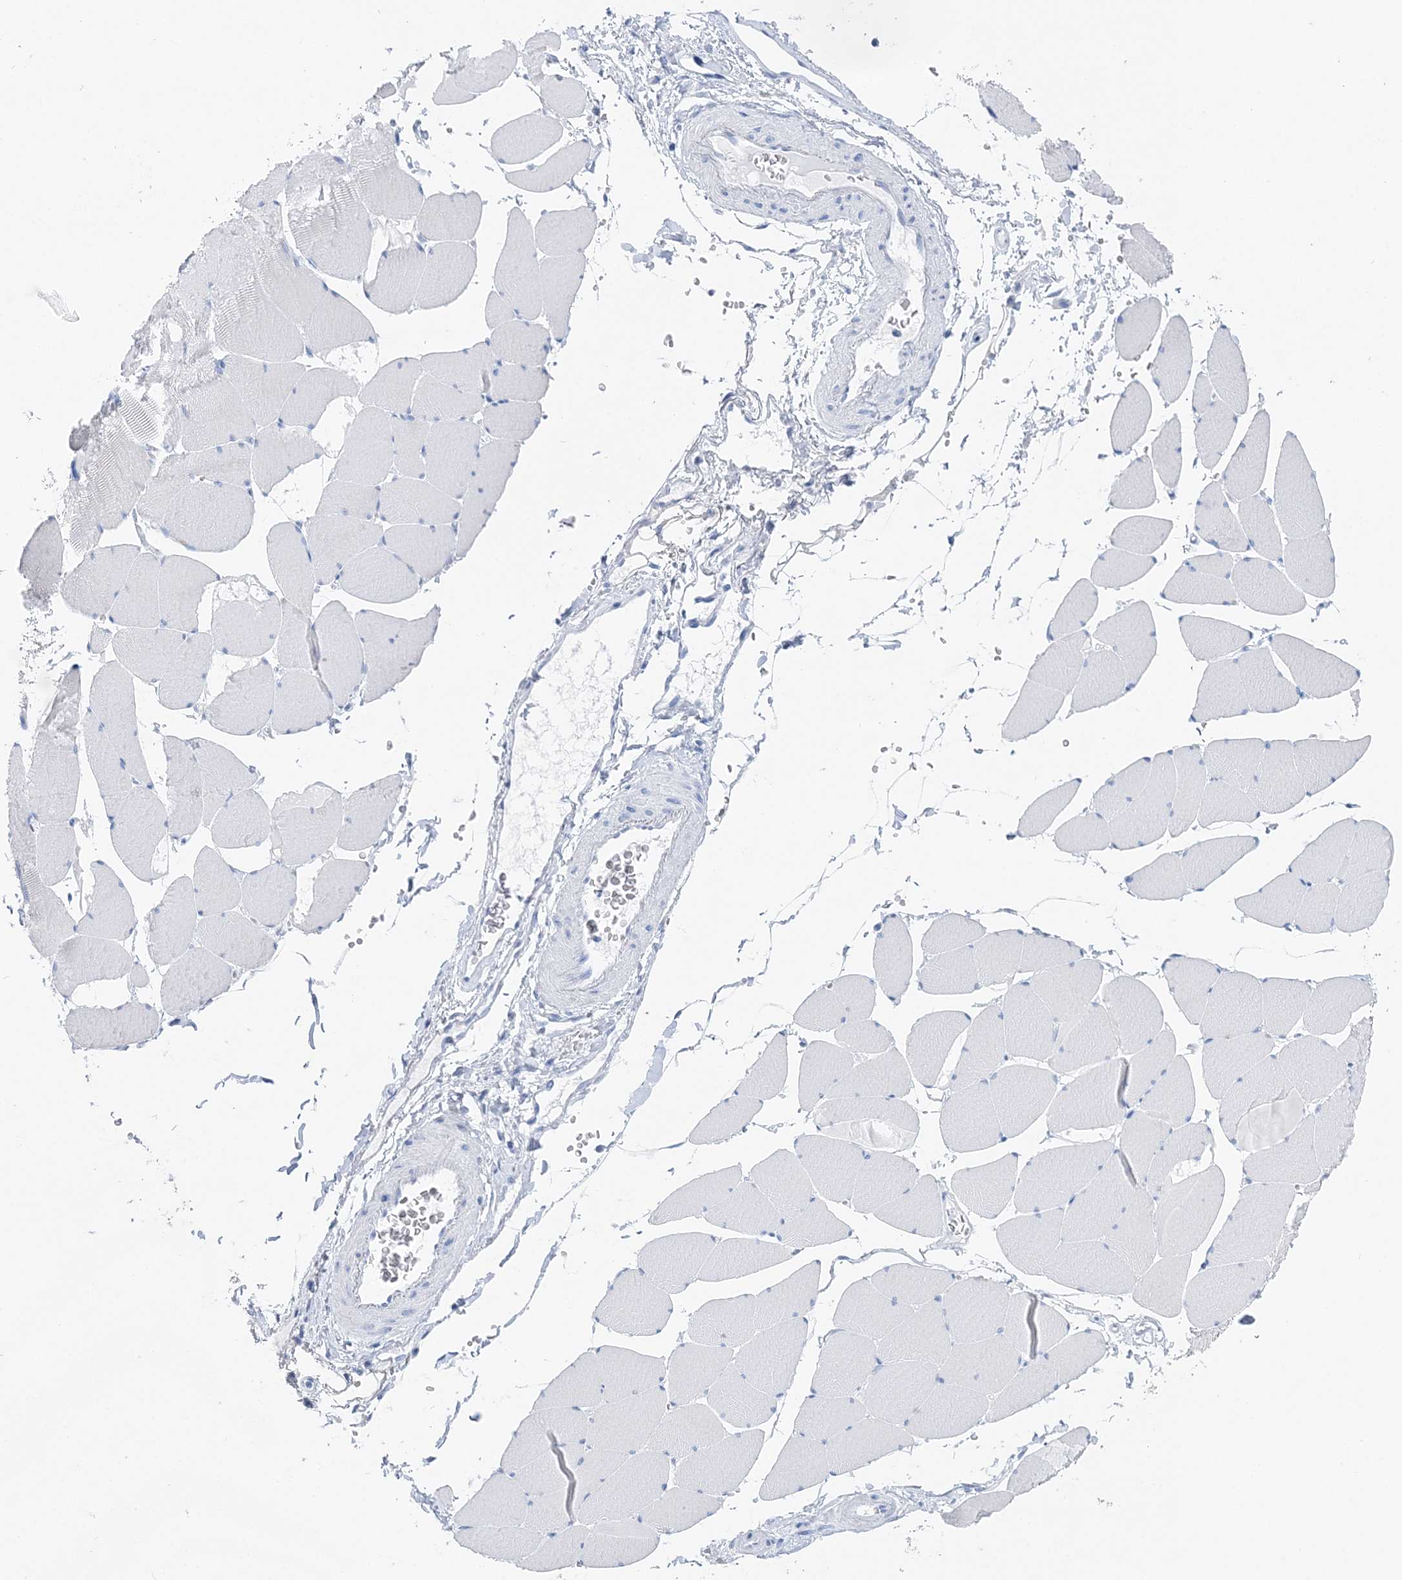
{"staining": {"intensity": "negative", "quantity": "none", "location": "none"}, "tissue": "skeletal muscle", "cell_type": "Myocytes", "image_type": "normal", "snomed": [{"axis": "morphology", "description": "Normal tissue, NOS"}, {"axis": "topography", "description": "Skeletal muscle"}, {"axis": "topography", "description": "Head-Neck"}], "caption": "This is a photomicrograph of immunohistochemistry staining of normal skeletal muscle, which shows no positivity in myocytes. (Immunohistochemistry (ihc), brightfield microscopy, high magnification).", "gene": "TSPYL6", "patient": {"sex": "male", "age": 66}}